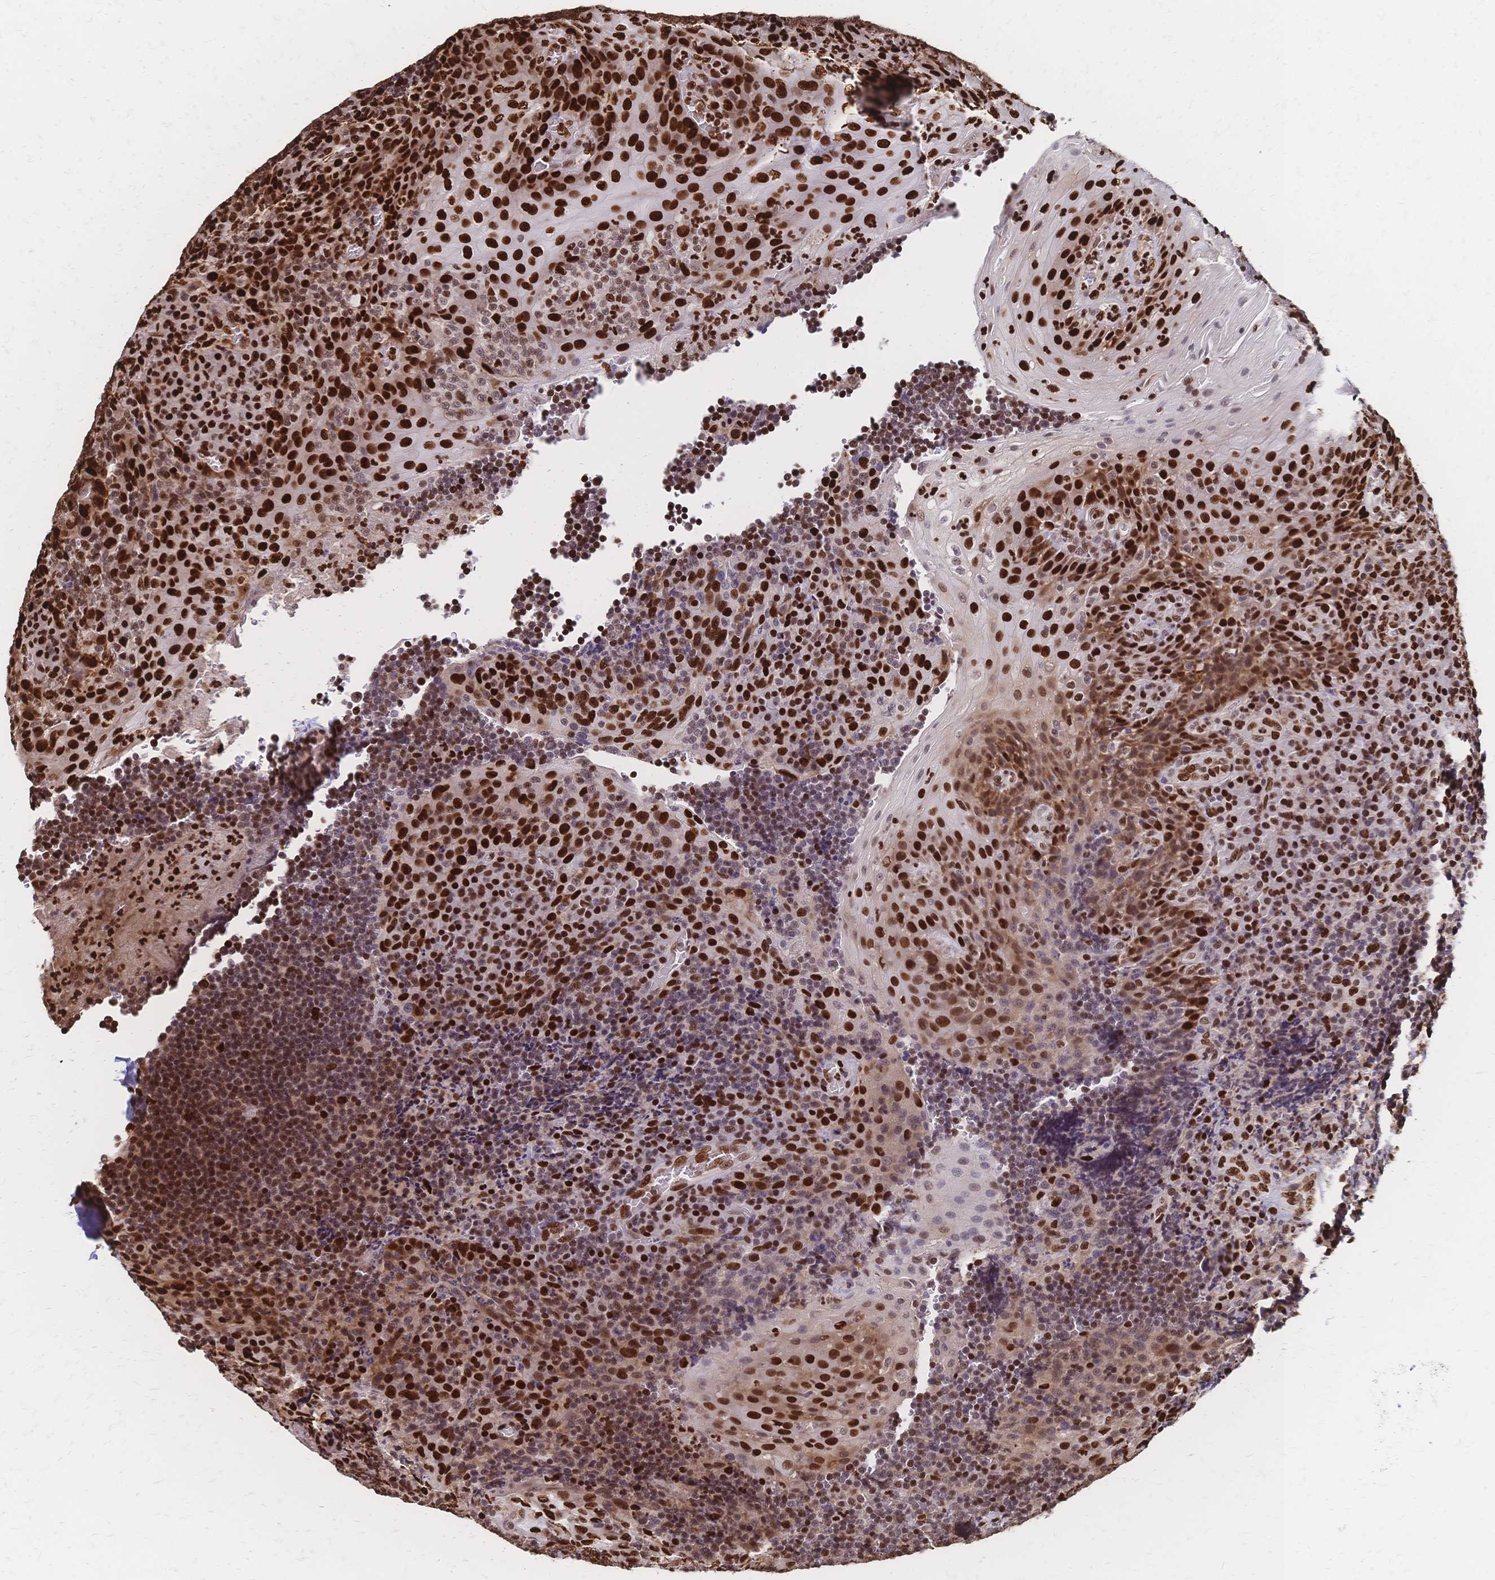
{"staining": {"intensity": "strong", "quantity": "<25%", "location": "nuclear"}, "tissue": "tonsil", "cell_type": "Germinal center cells", "image_type": "normal", "snomed": [{"axis": "morphology", "description": "Normal tissue, NOS"}, {"axis": "topography", "description": "Tonsil"}], "caption": "A histopathology image of human tonsil stained for a protein exhibits strong nuclear brown staining in germinal center cells. Nuclei are stained in blue.", "gene": "HDGF", "patient": {"sex": "male", "age": 17}}